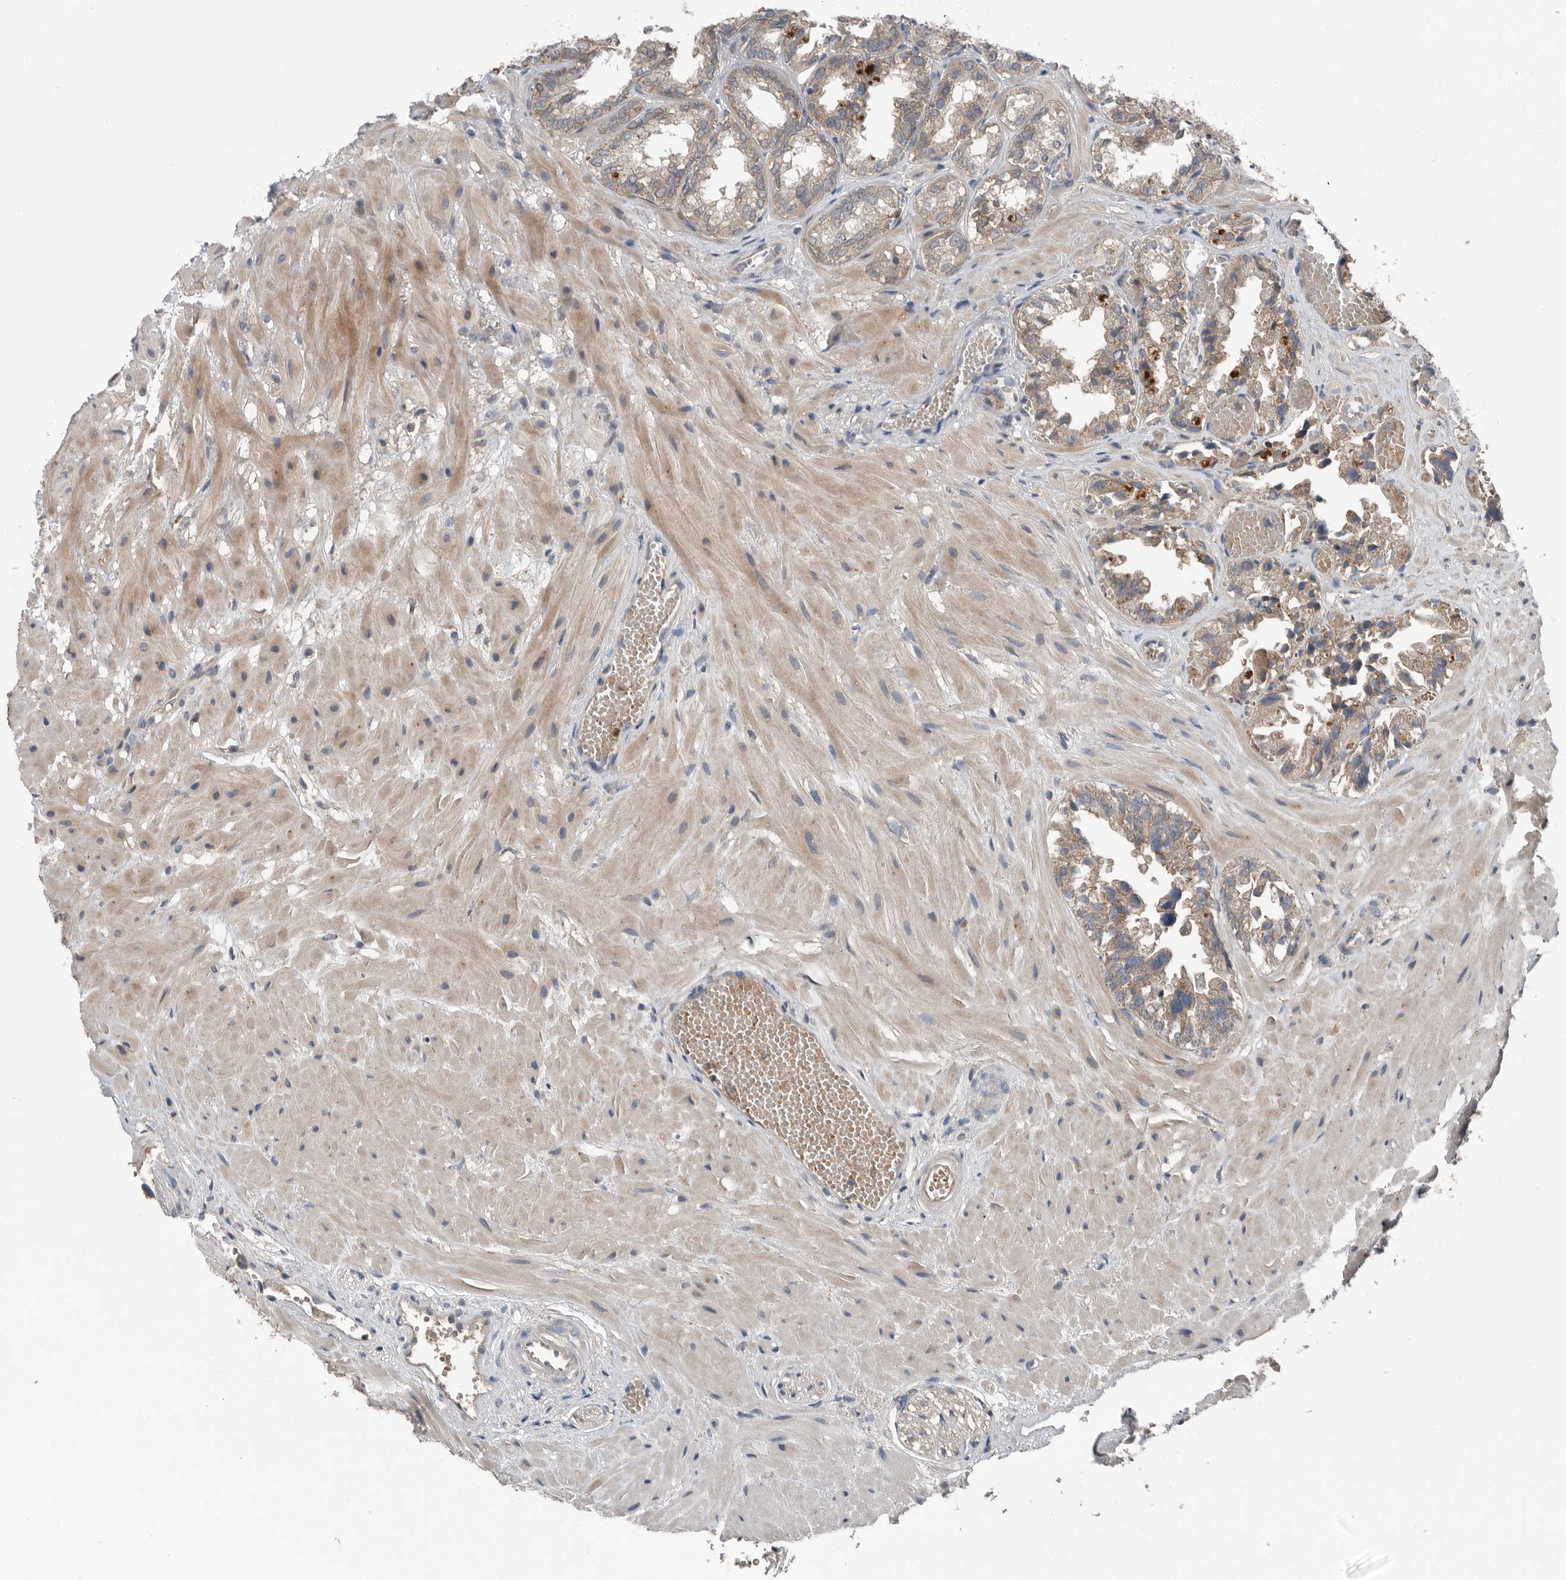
{"staining": {"intensity": "weak", "quantity": ">75%", "location": "cytoplasmic/membranous"}, "tissue": "seminal vesicle", "cell_type": "Glandular cells", "image_type": "normal", "snomed": [{"axis": "morphology", "description": "Normal tissue, NOS"}, {"axis": "topography", "description": "Prostate"}, {"axis": "topography", "description": "Seminal veicle"}], "caption": "DAB immunohistochemical staining of normal seminal vesicle demonstrates weak cytoplasmic/membranous protein expression in approximately >75% of glandular cells.", "gene": "SCP2", "patient": {"sex": "male", "age": 51}}